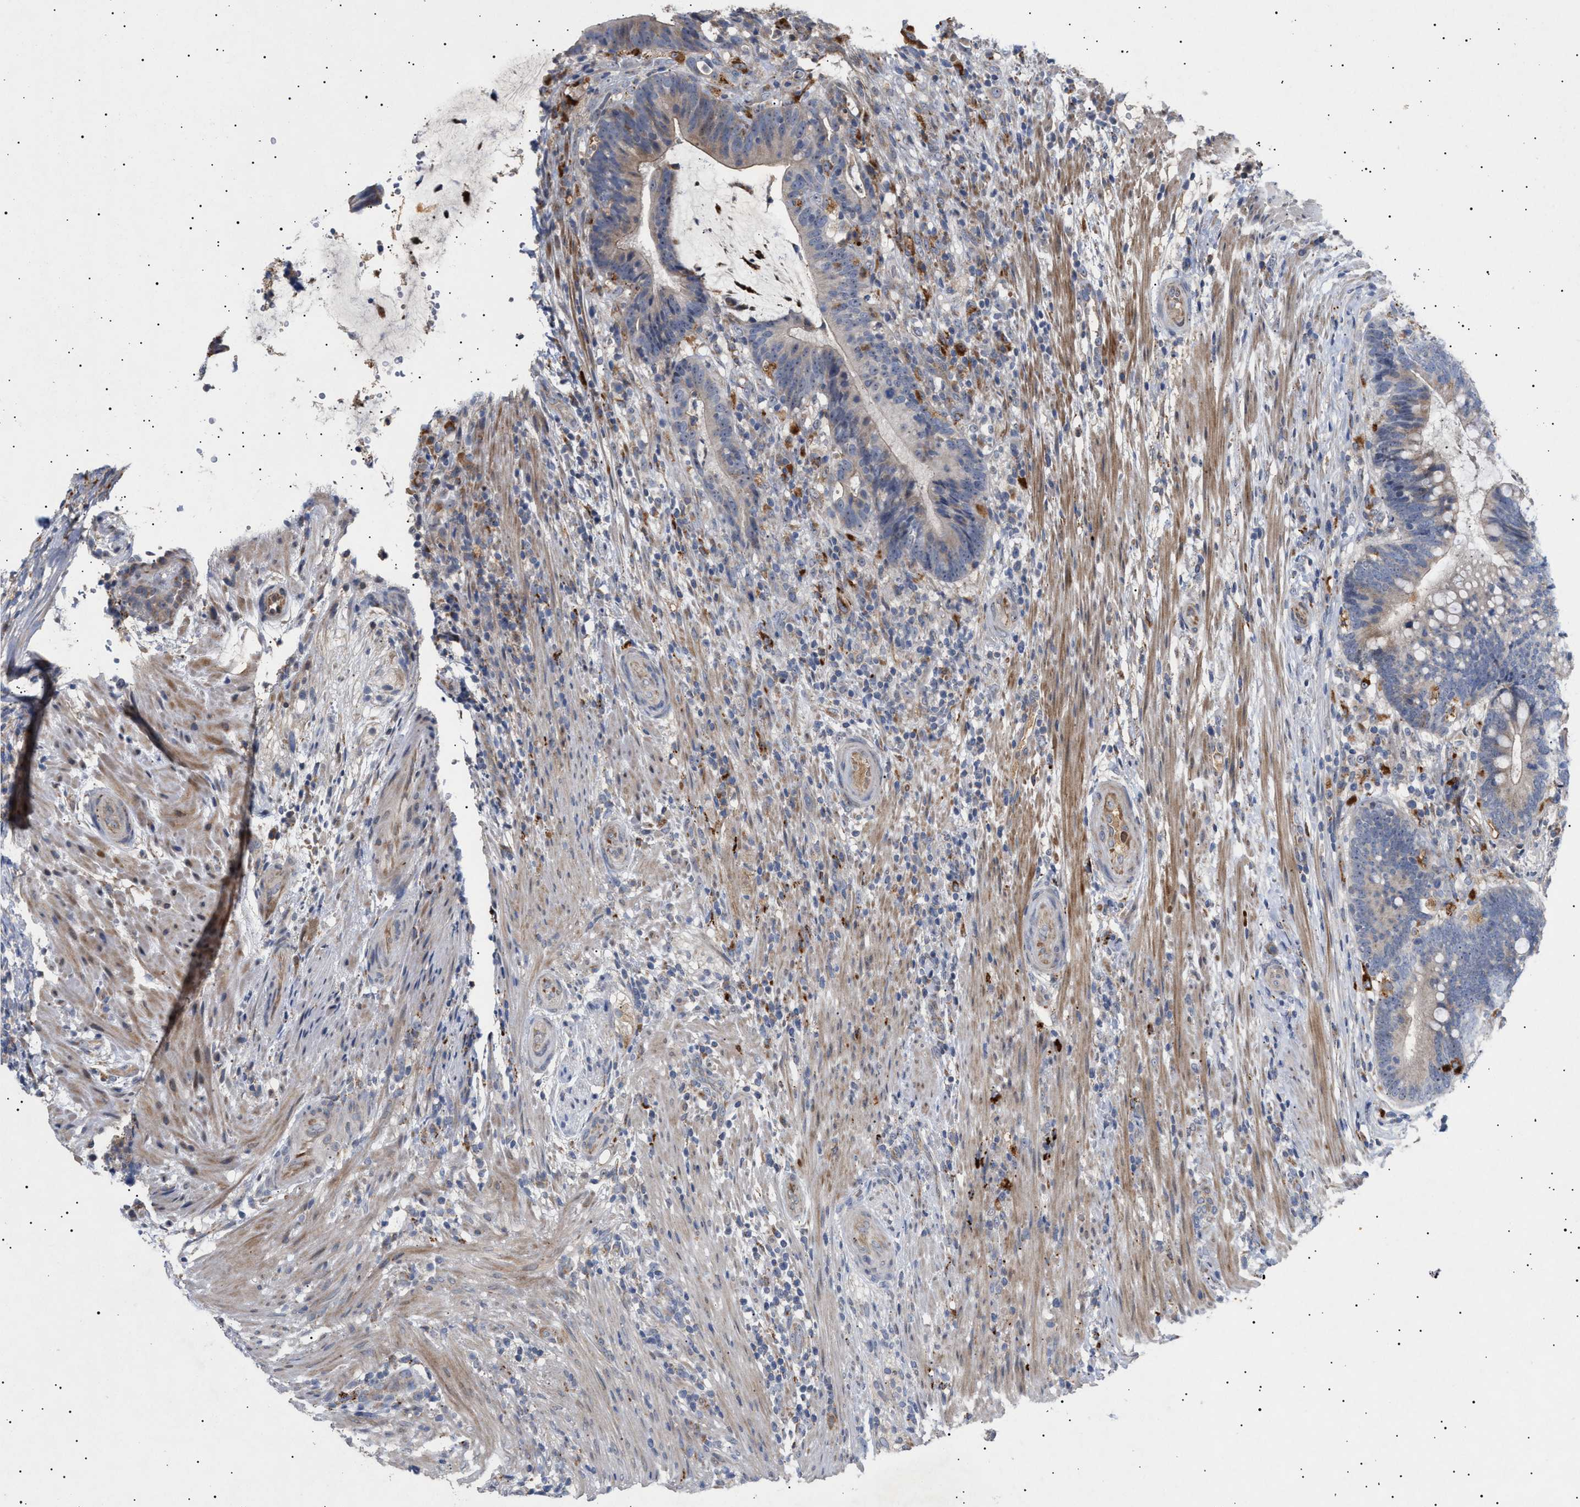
{"staining": {"intensity": "weak", "quantity": "<25%", "location": "cytoplasmic/membranous"}, "tissue": "colorectal cancer", "cell_type": "Tumor cells", "image_type": "cancer", "snomed": [{"axis": "morphology", "description": "Adenocarcinoma, NOS"}, {"axis": "topography", "description": "Colon"}], "caption": "Micrograph shows no significant protein positivity in tumor cells of colorectal adenocarcinoma. Brightfield microscopy of immunohistochemistry (IHC) stained with DAB (brown) and hematoxylin (blue), captured at high magnification.", "gene": "SIRT5", "patient": {"sex": "female", "age": 66}}